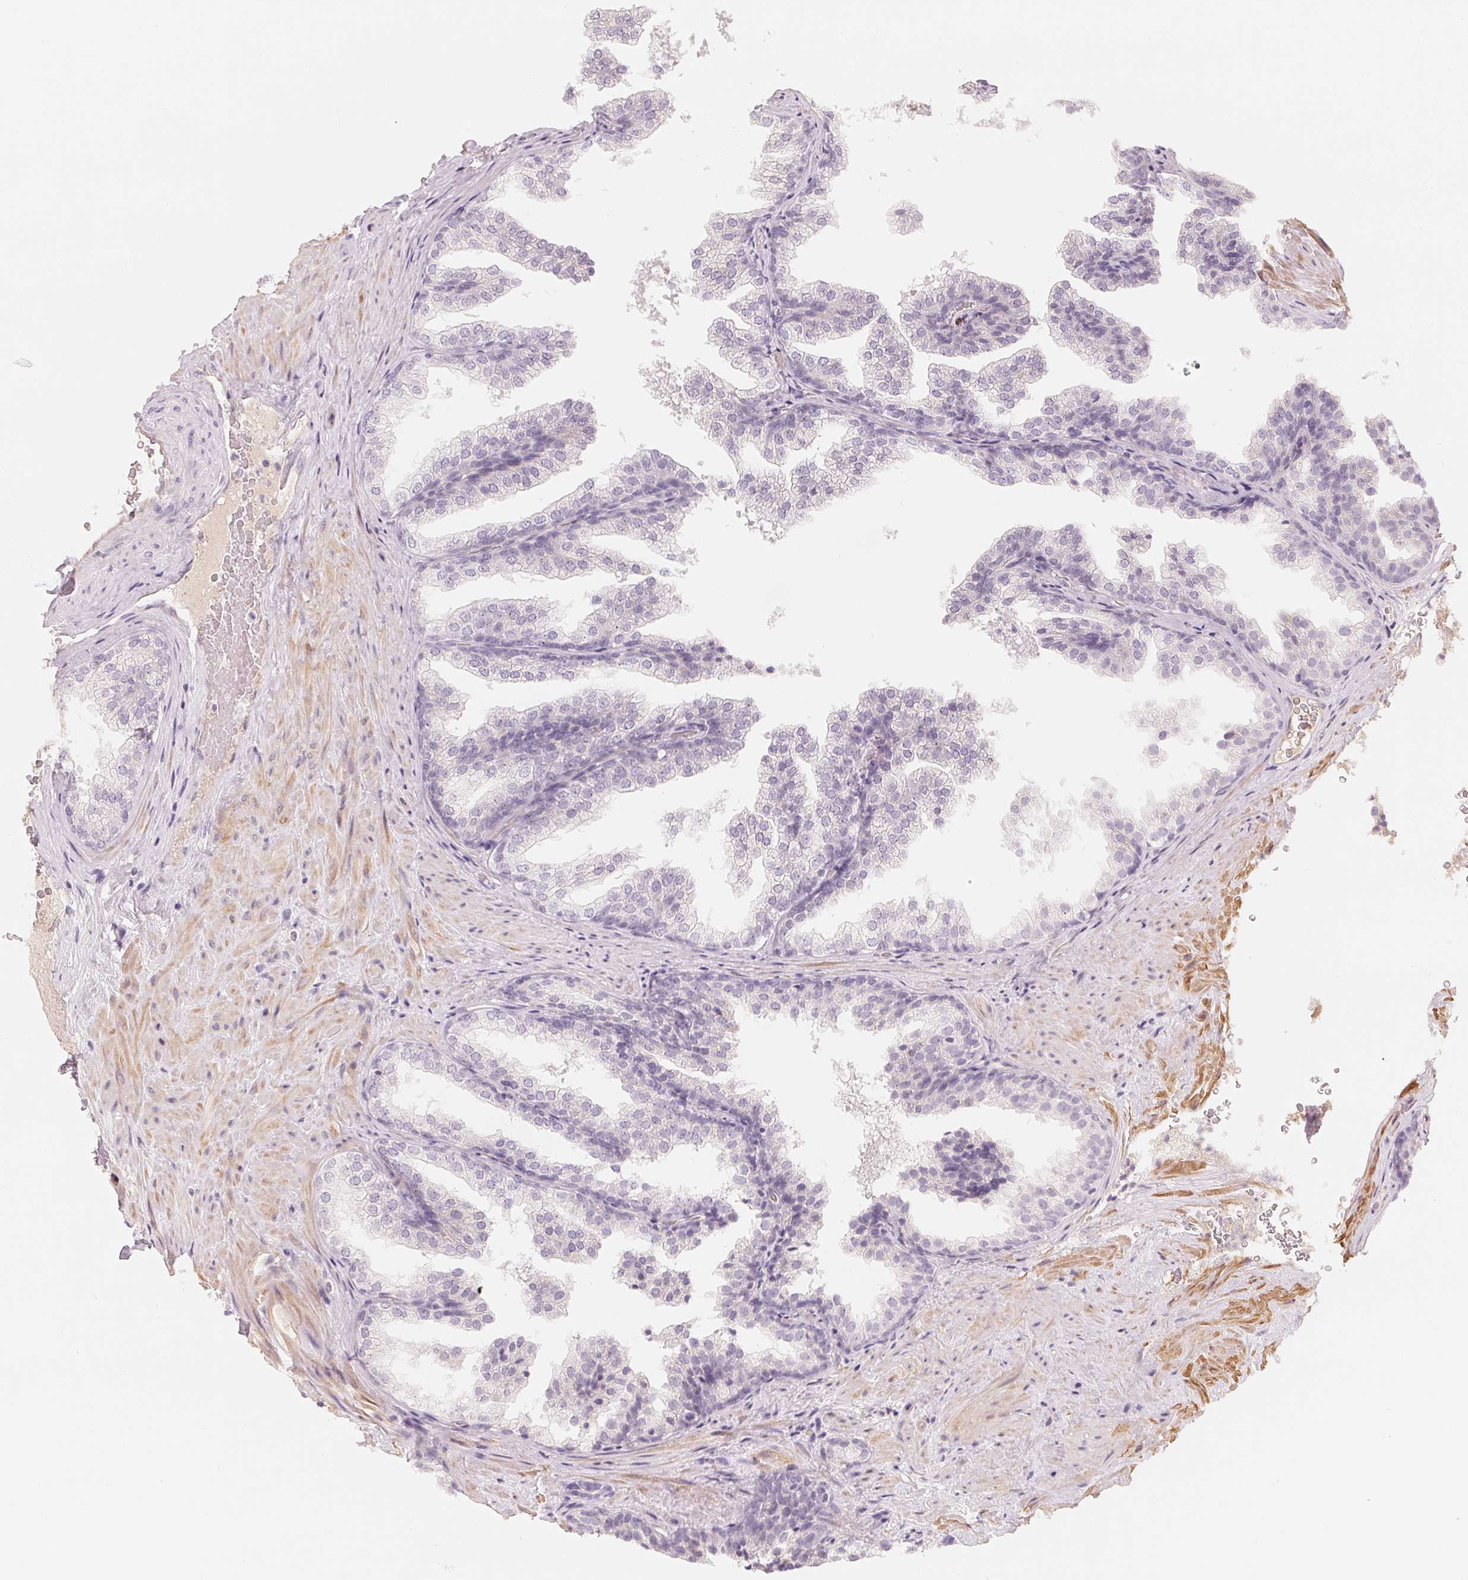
{"staining": {"intensity": "negative", "quantity": "none", "location": "none"}, "tissue": "prostate", "cell_type": "Glandular cells", "image_type": "normal", "snomed": [{"axis": "morphology", "description": "Normal tissue, NOS"}, {"axis": "topography", "description": "Prostate"}], "caption": "Histopathology image shows no significant protein positivity in glandular cells of unremarkable prostate.", "gene": "CFHR2", "patient": {"sex": "male", "age": 37}}